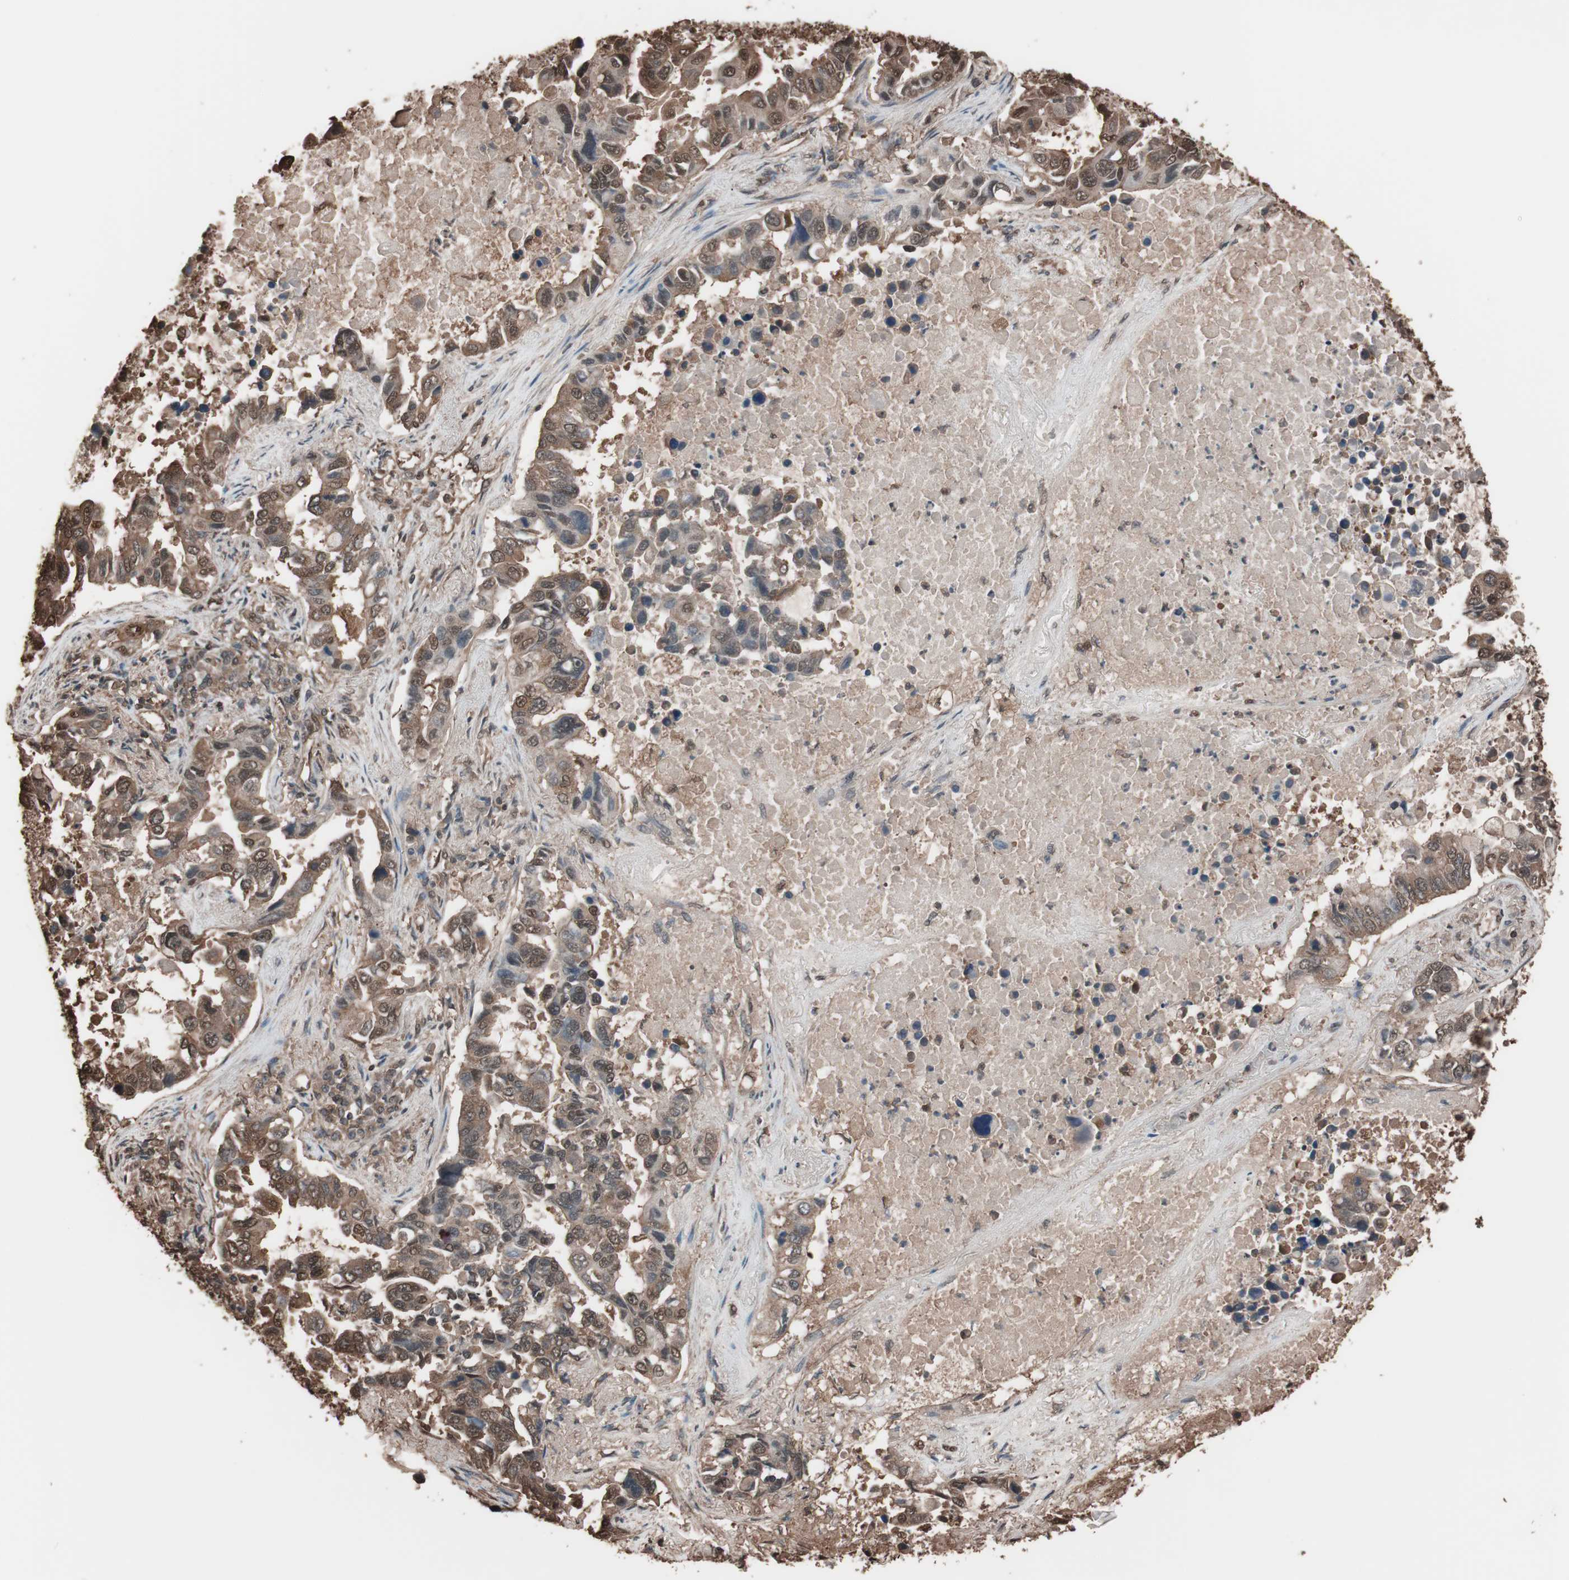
{"staining": {"intensity": "moderate", "quantity": ">75%", "location": "cytoplasmic/membranous"}, "tissue": "lung cancer", "cell_type": "Tumor cells", "image_type": "cancer", "snomed": [{"axis": "morphology", "description": "Adenocarcinoma, NOS"}, {"axis": "topography", "description": "Lung"}], "caption": "High-power microscopy captured an immunohistochemistry (IHC) image of lung adenocarcinoma, revealing moderate cytoplasmic/membranous expression in about >75% of tumor cells.", "gene": "CALM2", "patient": {"sex": "male", "age": 64}}